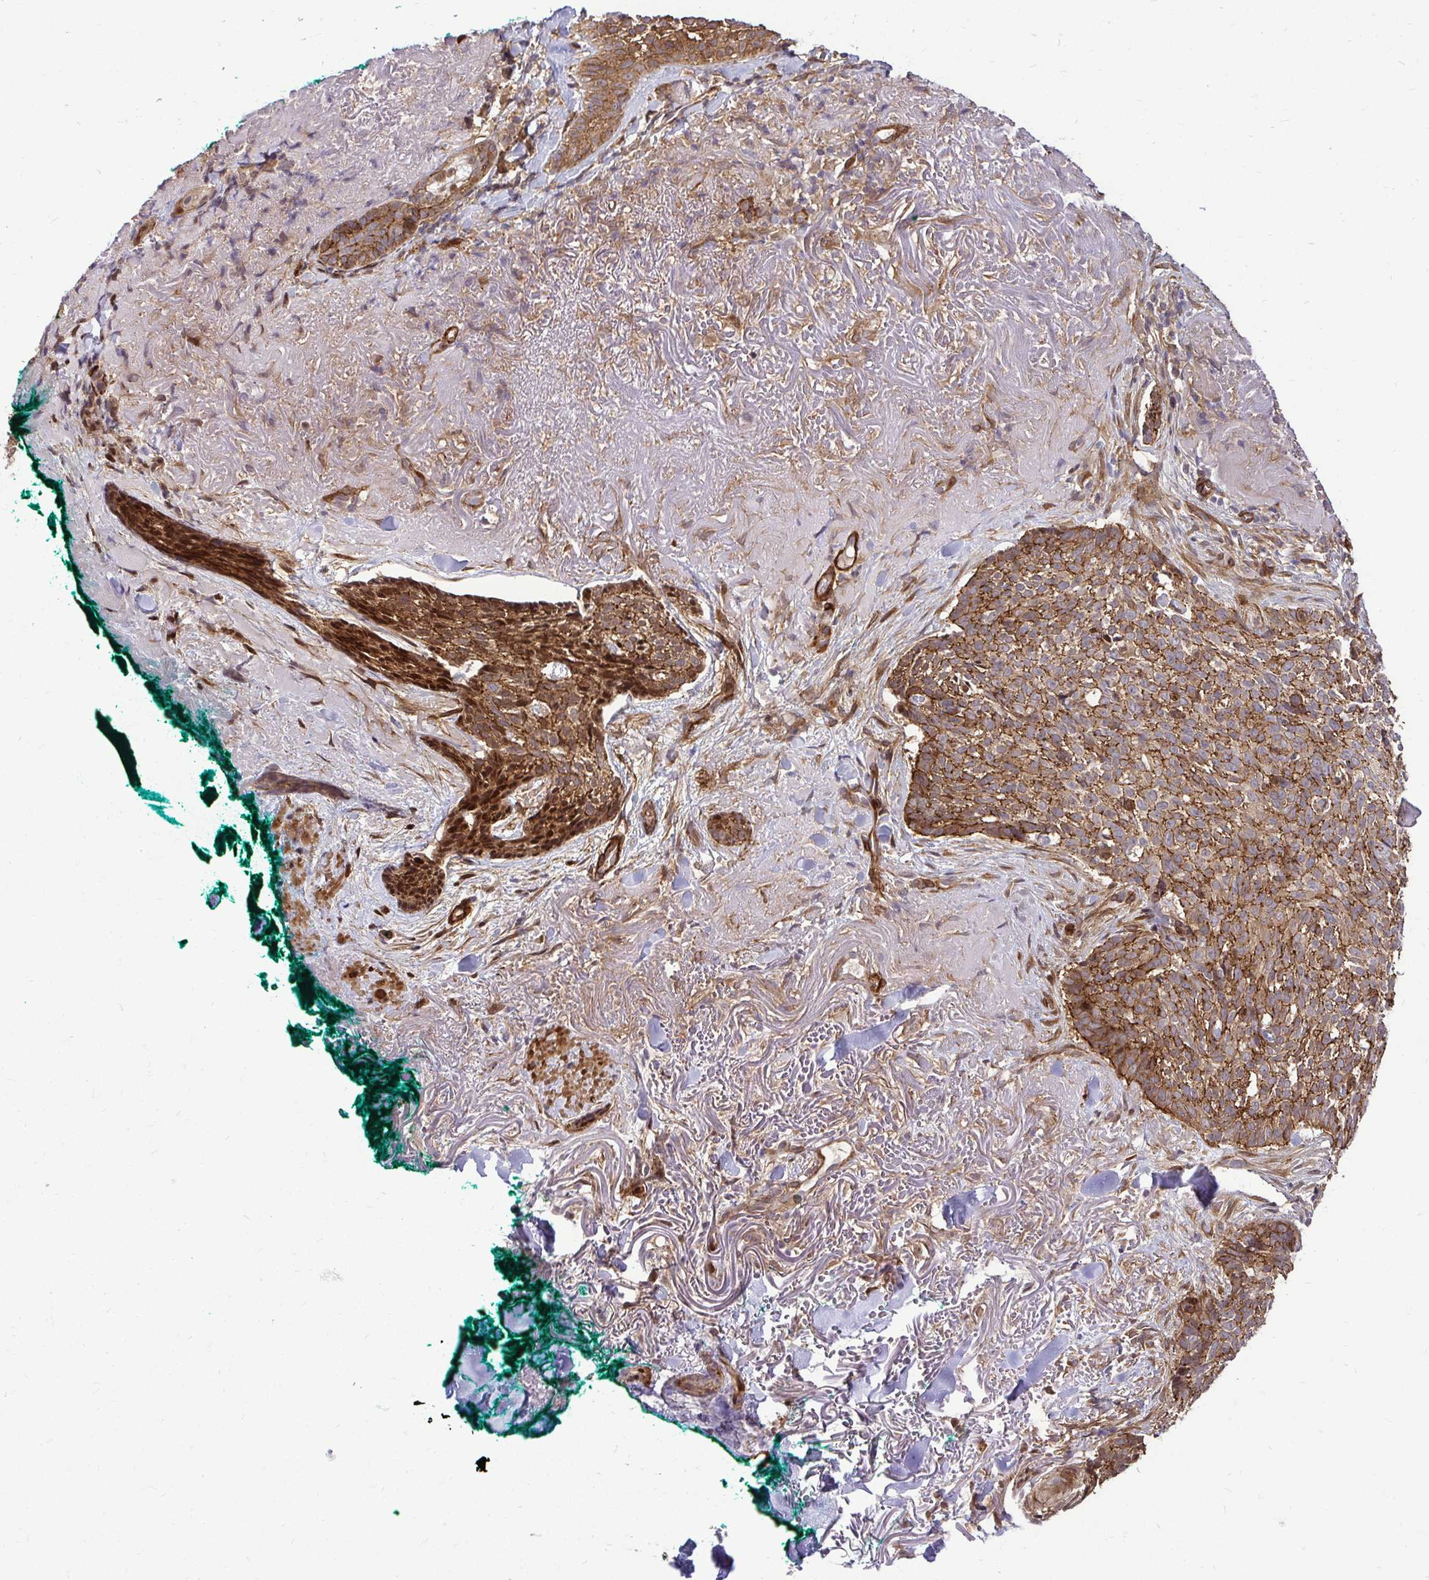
{"staining": {"intensity": "strong", "quantity": ">75%", "location": "cytoplasmic/membranous"}, "tissue": "skin cancer", "cell_type": "Tumor cells", "image_type": "cancer", "snomed": [{"axis": "morphology", "description": "Basal cell carcinoma"}, {"axis": "topography", "description": "Skin"}, {"axis": "topography", "description": "Skin of face"}], "caption": "Protein expression by immunohistochemistry (IHC) displays strong cytoplasmic/membranous expression in approximately >75% of tumor cells in skin cancer (basal cell carcinoma).", "gene": "TRIP6", "patient": {"sex": "female", "age": 95}}